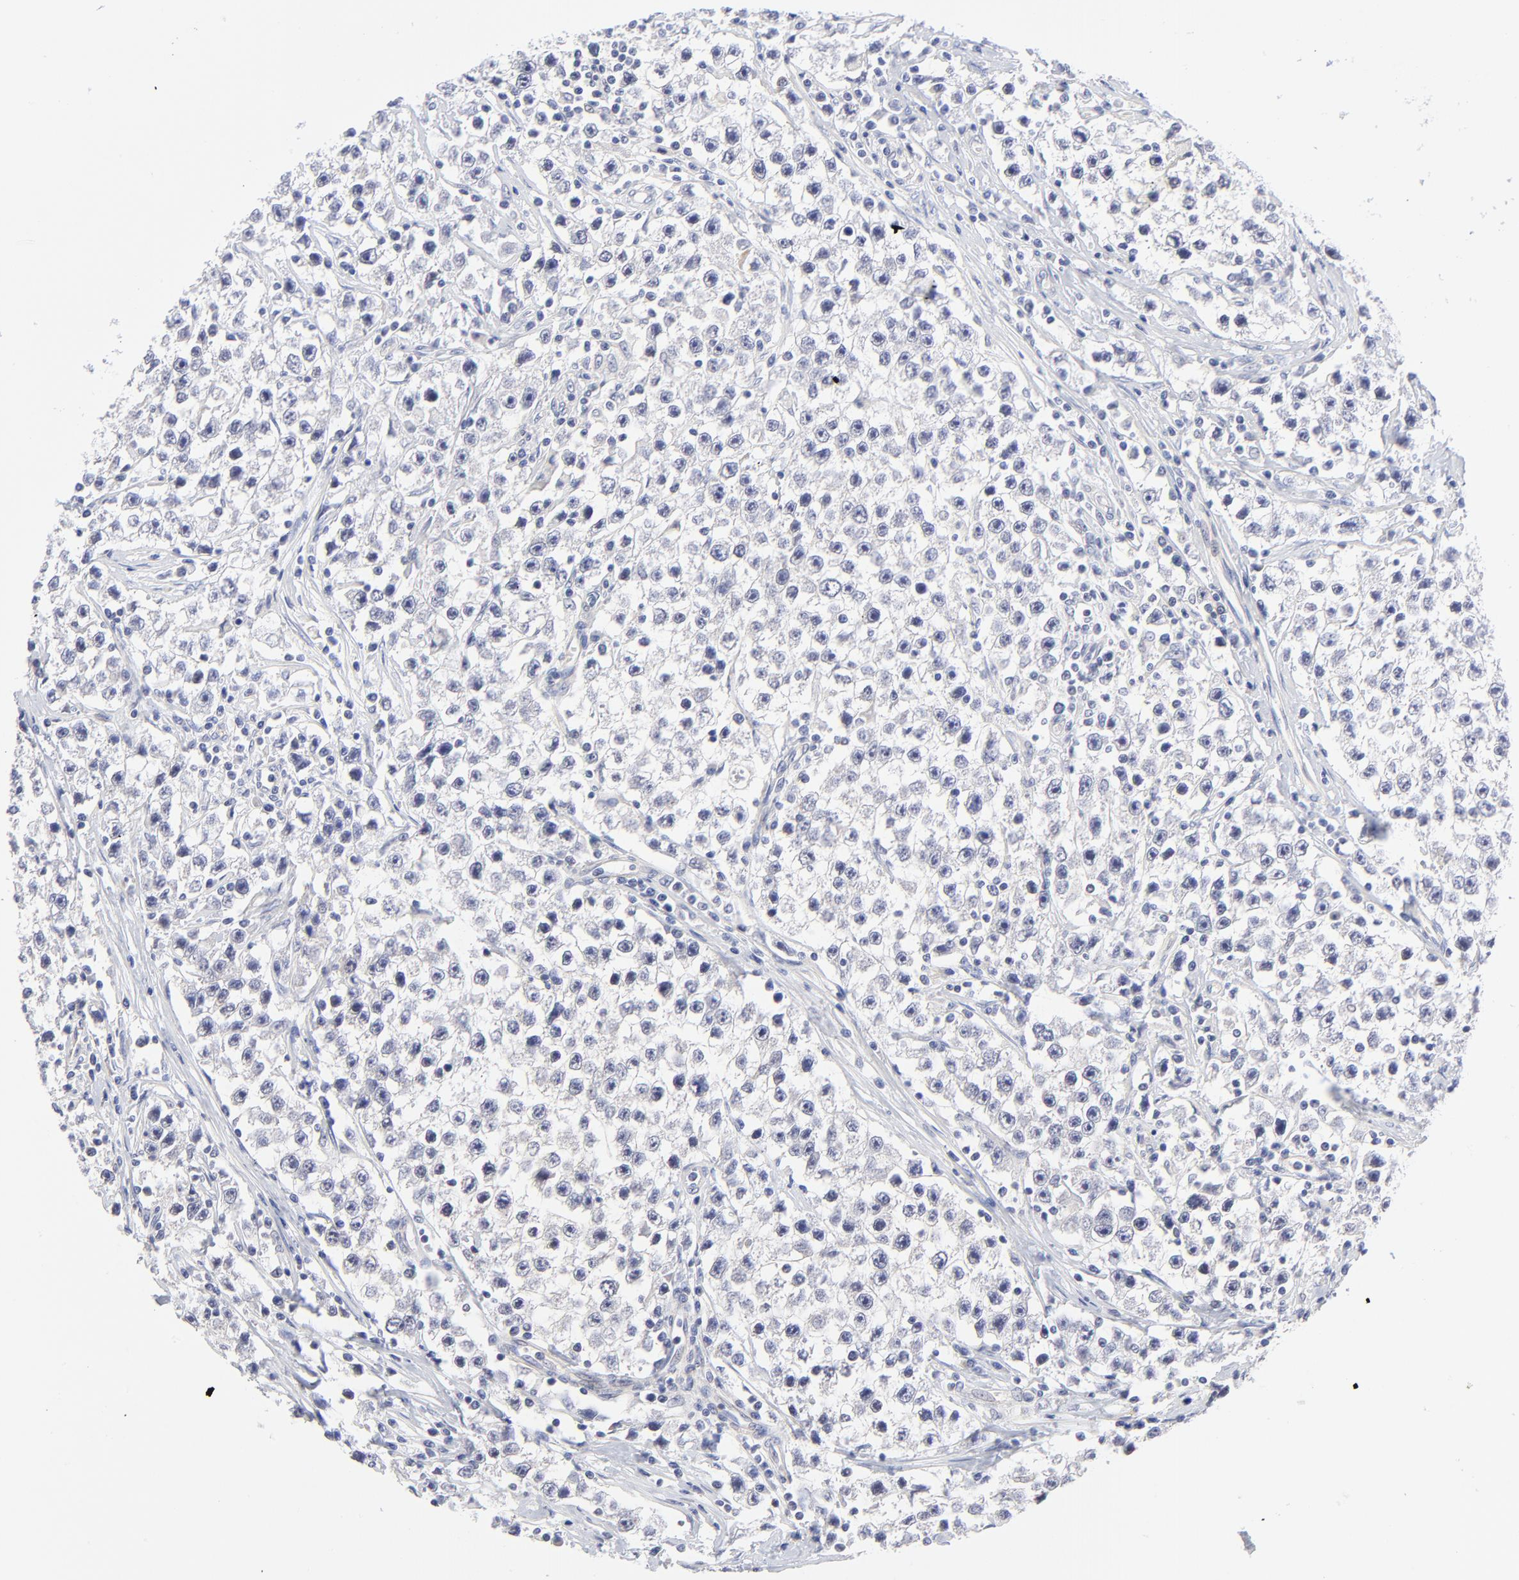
{"staining": {"intensity": "negative", "quantity": "none", "location": "none"}, "tissue": "testis cancer", "cell_type": "Tumor cells", "image_type": "cancer", "snomed": [{"axis": "morphology", "description": "Seminoma, NOS"}, {"axis": "topography", "description": "Testis"}], "caption": "Image shows no significant protein staining in tumor cells of testis cancer (seminoma).", "gene": "FBXO8", "patient": {"sex": "male", "age": 35}}